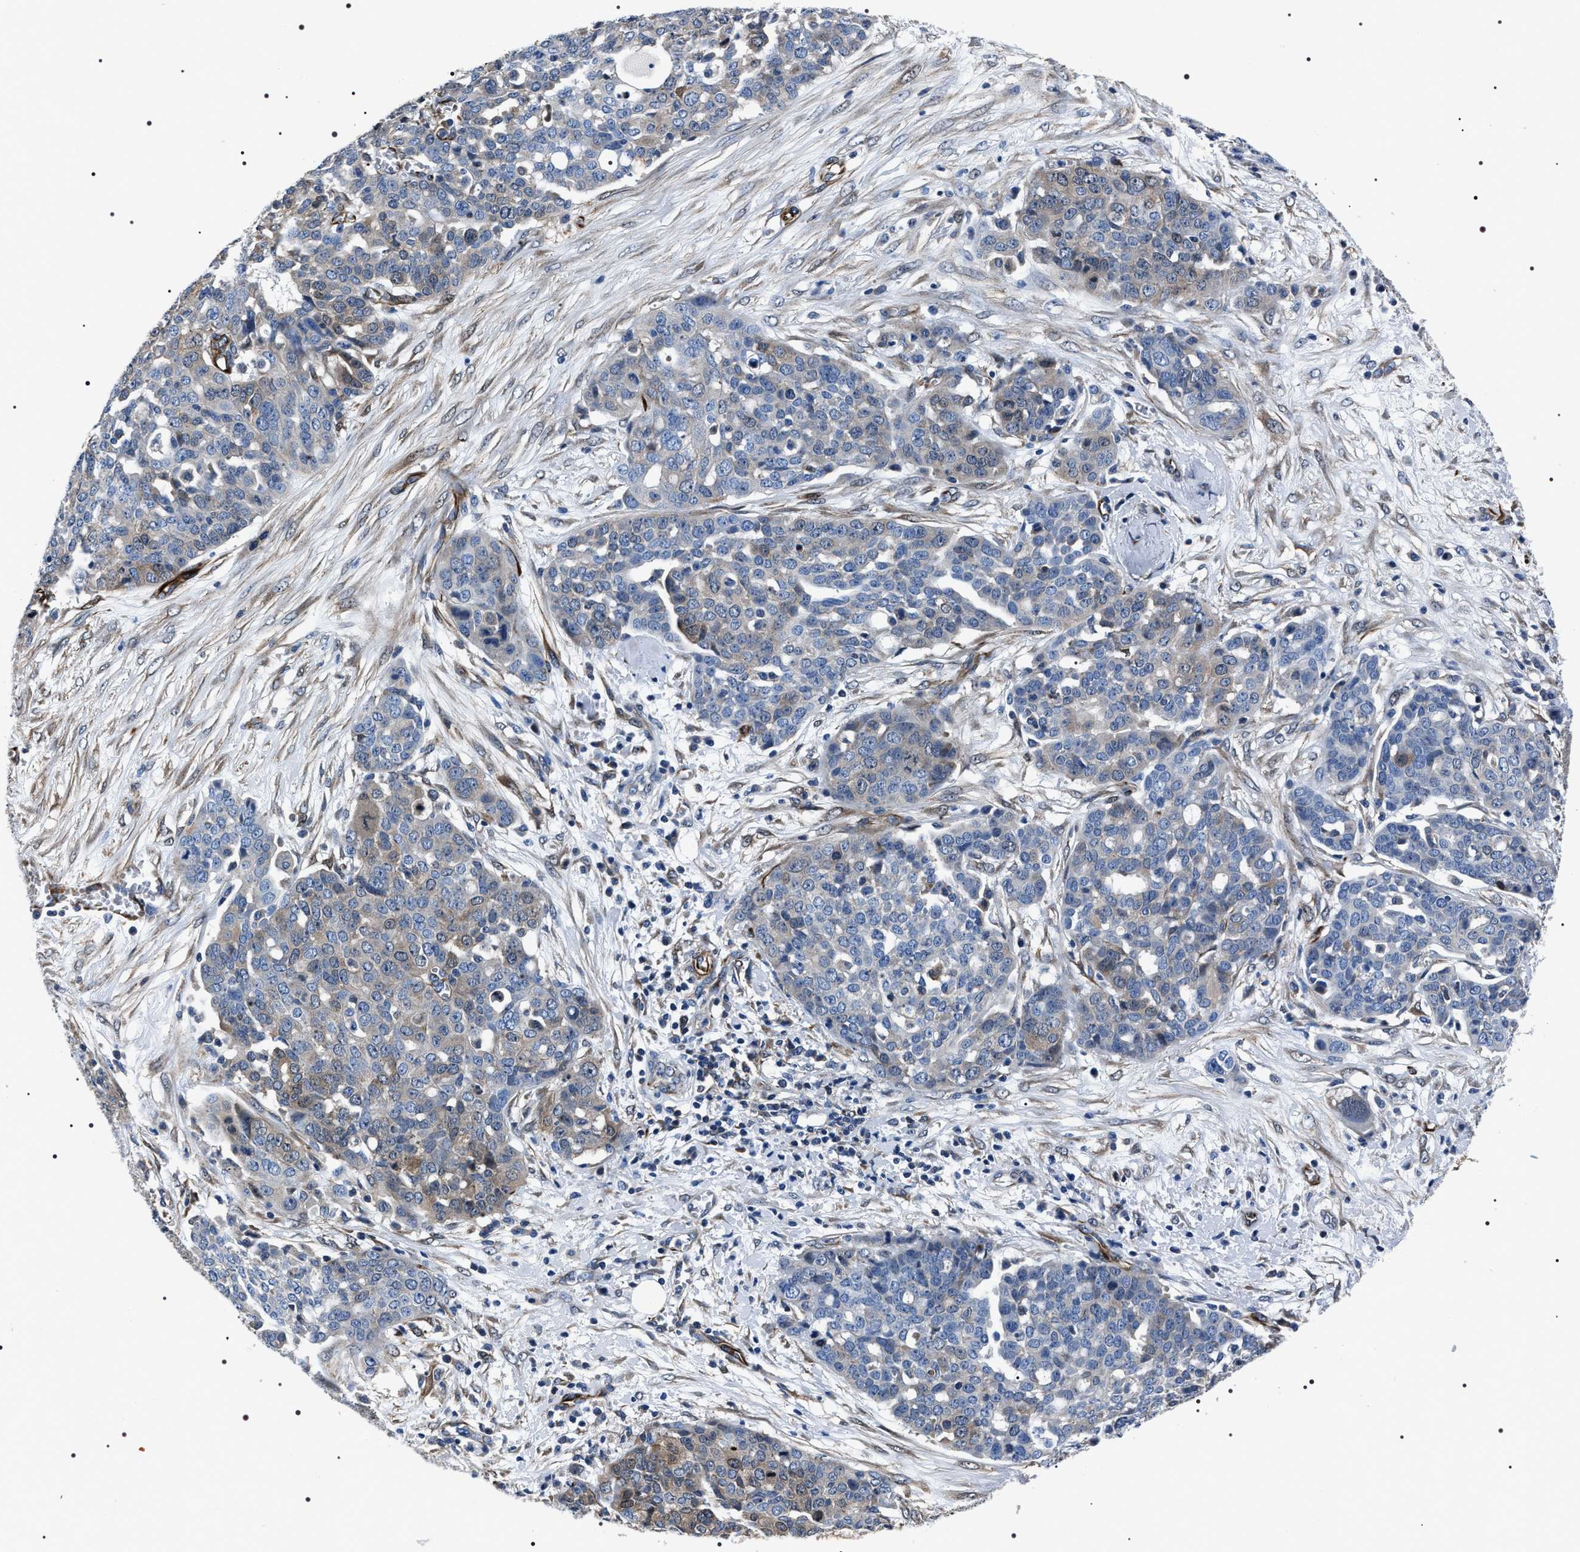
{"staining": {"intensity": "weak", "quantity": "25%-75%", "location": "cytoplasmic/membranous"}, "tissue": "ovarian cancer", "cell_type": "Tumor cells", "image_type": "cancer", "snomed": [{"axis": "morphology", "description": "Cystadenocarcinoma, serous, NOS"}, {"axis": "topography", "description": "Soft tissue"}, {"axis": "topography", "description": "Ovary"}], "caption": "The photomicrograph shows staining of ovarian serous cystadenocarcinoma, revealing weak cytoplasmic/membranous protein positivity (brown color) within tumor cells. The protein is stained brown, and the nuclei are stained in blue (DAB (3,3'-diaminobenzidine) IHC with brightfield microscopy, high magnification).", "gene": "BAG2", "patient": {"sex": "female", "age": 57}}